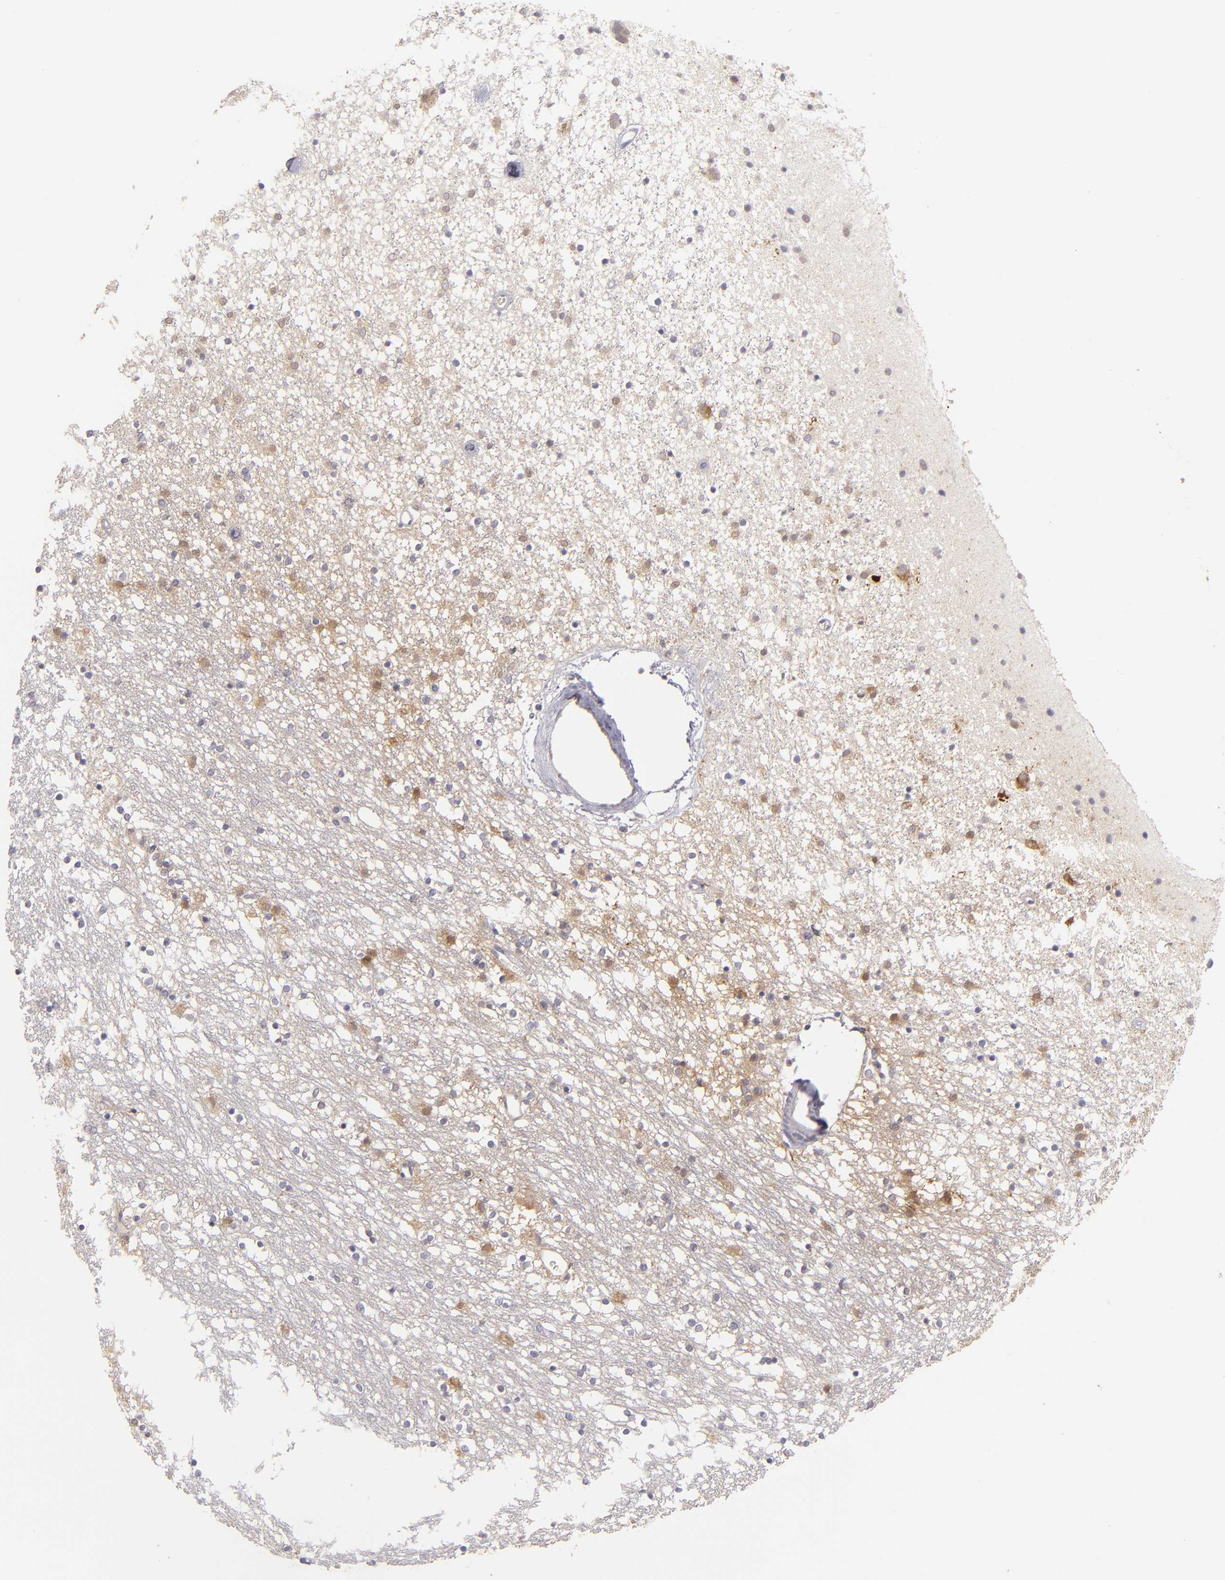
{"staining": {"intensity": "moderate", "quantity": "<25%", "location": "cytoplasmic/membranous,nuclear"}, "tissue": "caudate", "cell_type": "Glial cells", "image_type": "normal", "snomed": [{"axis": "morphology", "description": "Normal tissue, NOS"}, {"axis": "topography", "description": "Lateral ventricle wall"}], "caption": "Glial cells show low levels of moderate cytoplasmic/membranous,nuclear expression in about <25% of cells in normal human caudate.", "gene": "MMP10", "patient": {"sex": "female", "age": 54}}